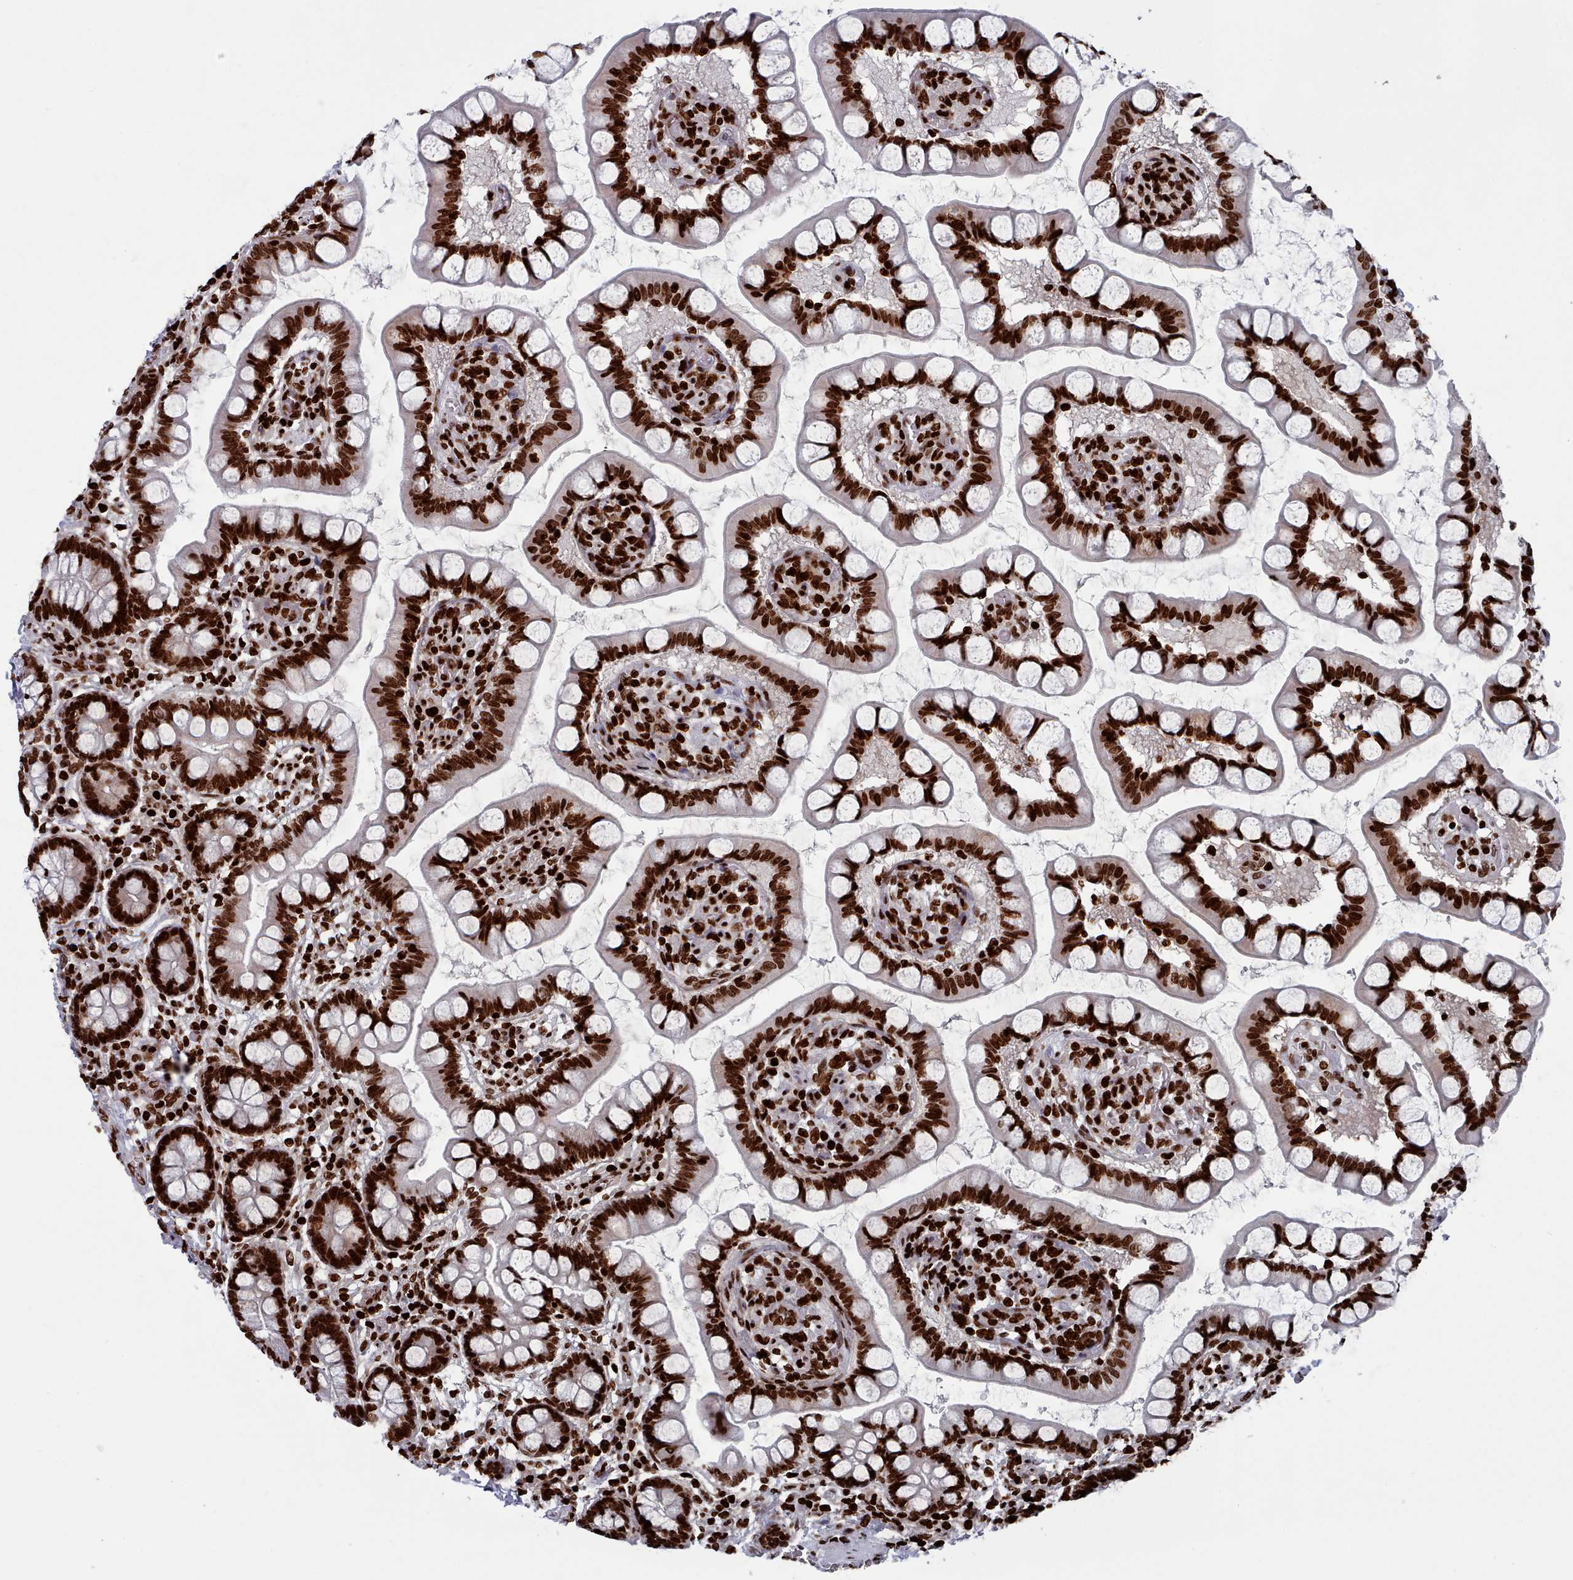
{"staining": {"intensity": "strong", "quantity": ">75%", "location": "nuclear"}, "tissue": "small intestine", "cell_type": "Glandular cells", "image_type": "normal", "snomed": [{"axis": "morphology", "description": "Normal tissue, NOS"}, {"axis": "topography", "description": "Small intestine"}], "caption": "A micrograph showing strong nuclear expression in approximately >75% of glandular cells in benign small intestine, as visualized by brown immunohistochemical staining.", "gene": "PCDHB11", "patient": {"sex": "male", "age": 52}}